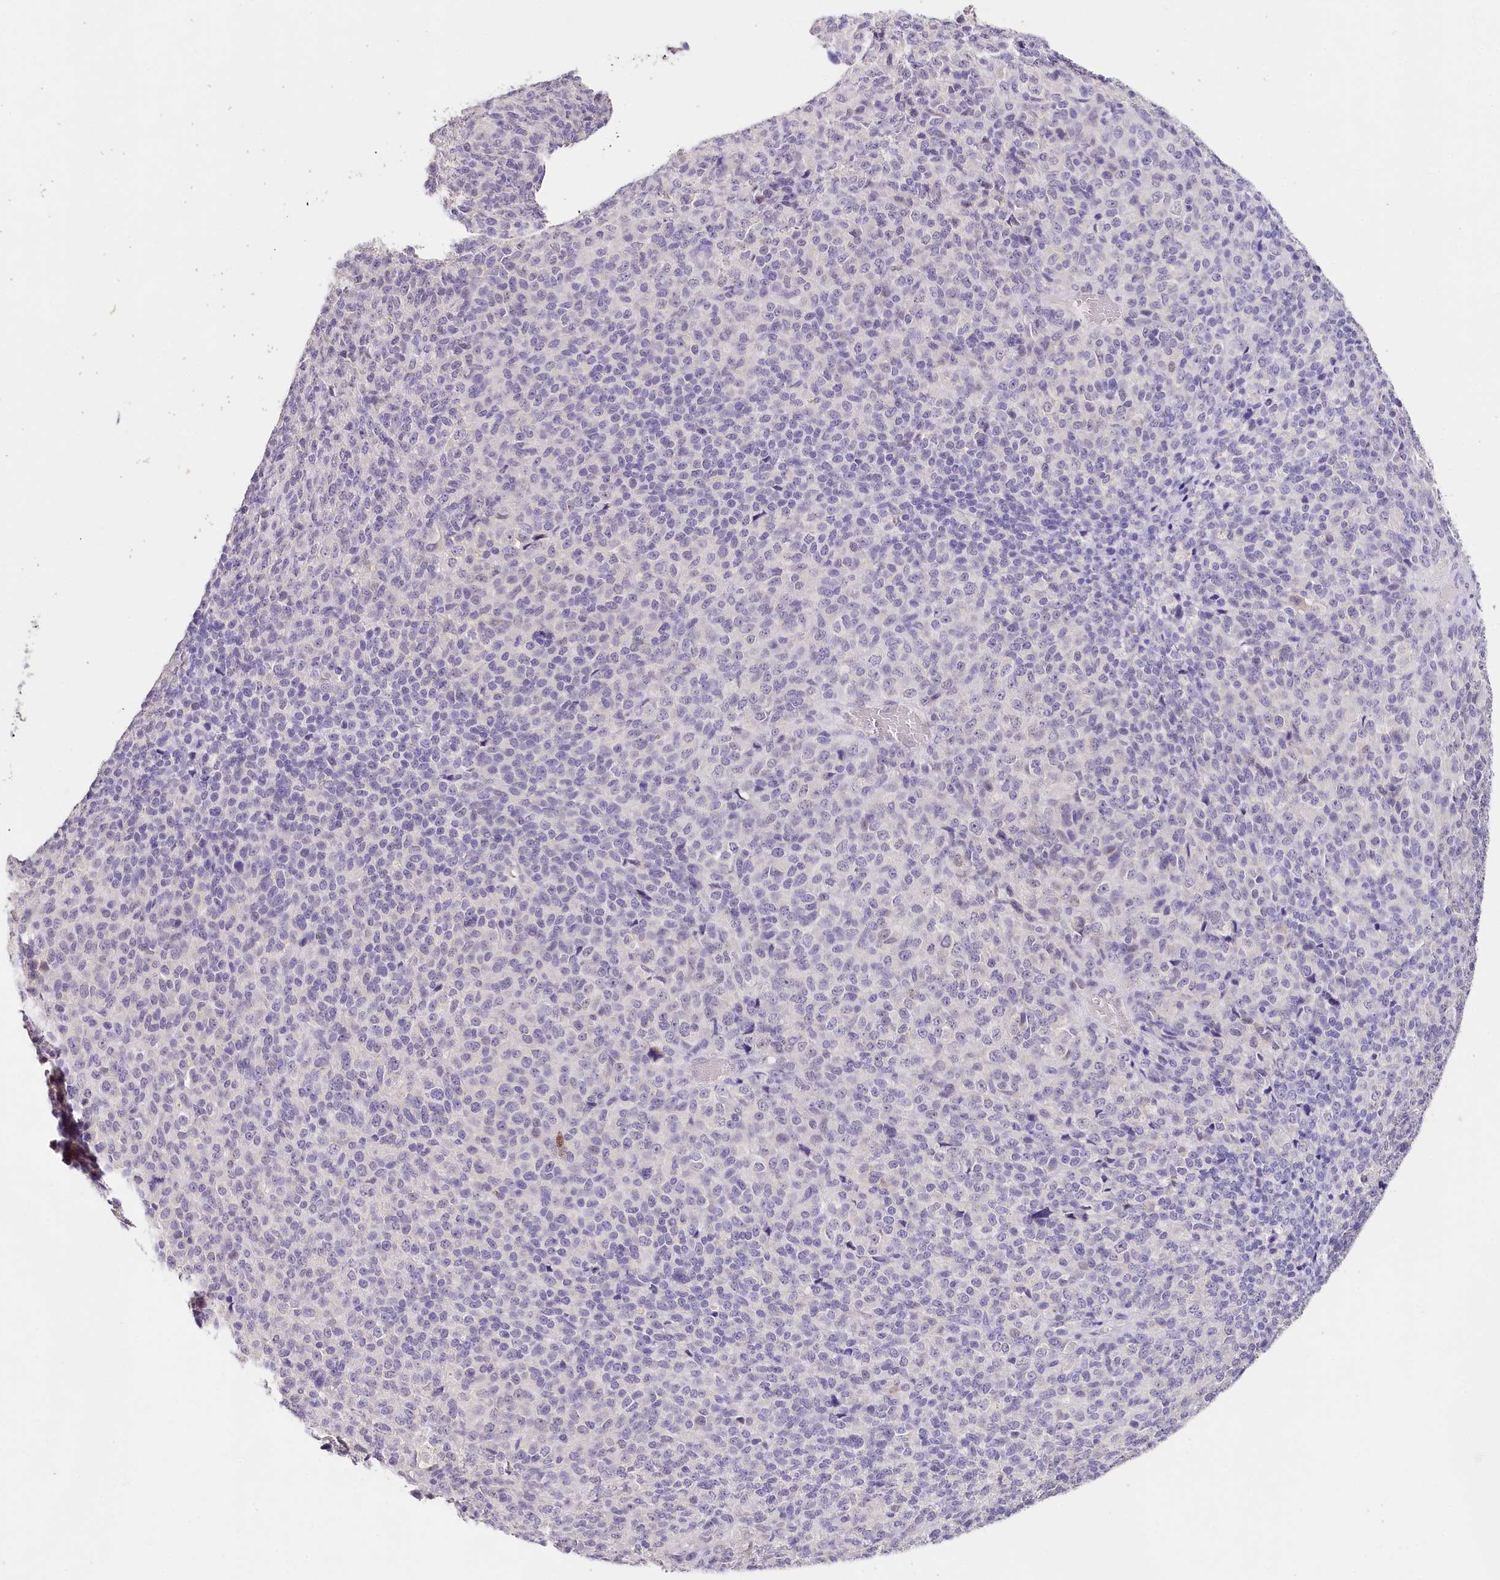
{"staining": {"intensity": "negative", "quantity": "none", "location": "none"}, "tissue": "melanoma", "cell_type": "Tumor cells", "image_type": "cancer", "snomed": [{"axis": "morphology", "description": "Malignant melanoma, Metastatic site"}, {"axis": "topography", "description": "Brain"}], "caption": "There is no significant staining in tumor cells of melanoma.", "gene": "TP53", "patient": {"sex": "female", "age": 56}}